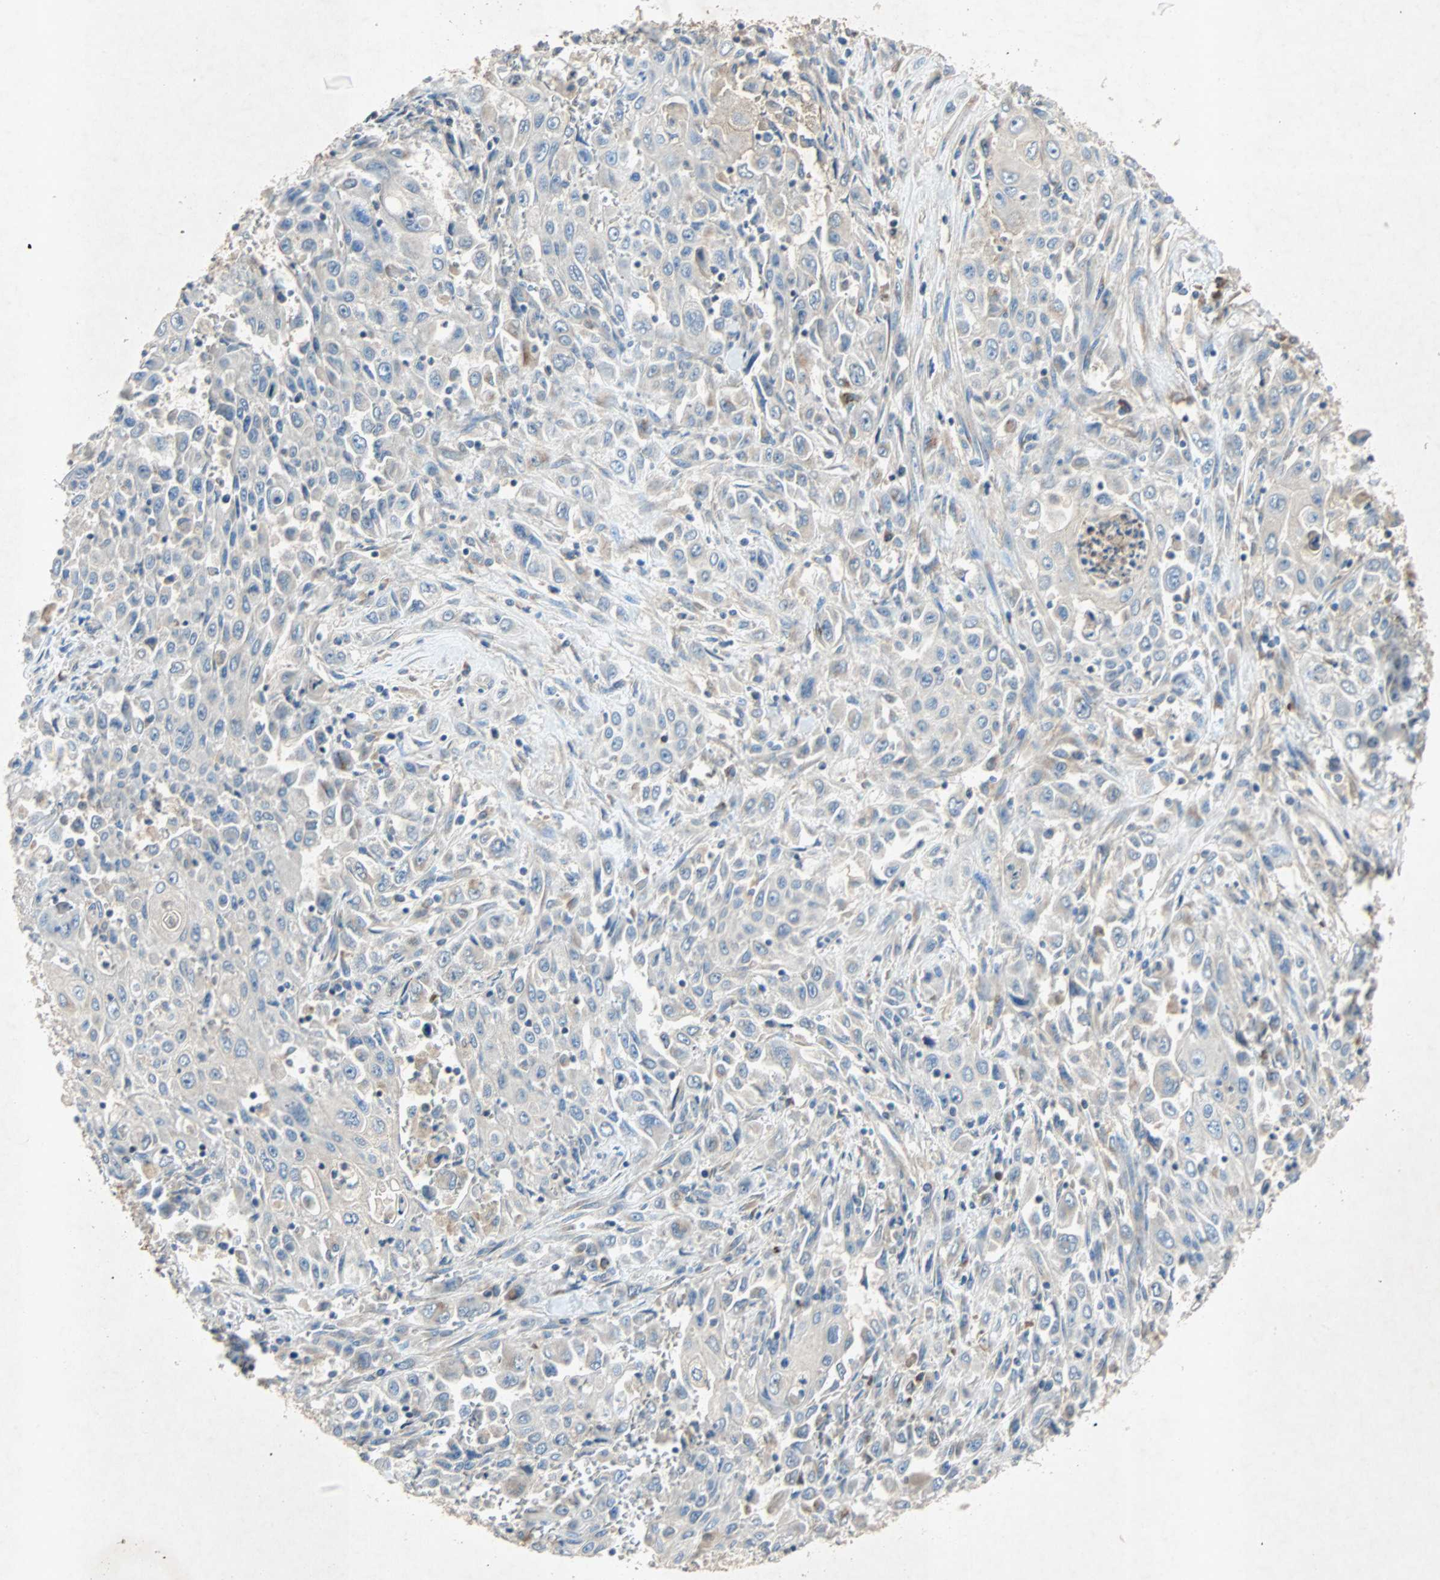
{"staining": {"intensity": "weak", "quantity": "25%-75%", "location": "cytoplasmic/membranous"}, "tissue": "pancreatic cancer", "cell_type": "Tumor cells", "image_type": "cancer", "snomed": [{"axis": "morphology", "description": "Adenocarcinoma, NOS"}, {"axis": "topography", "description": "Pancreas"}], "caption": "This image displays IHC staining of pancreatic cancer, with low weak cytoplasmic/membranous staining in about 25%-75% of tumor cells.", "gene": "XYLT1", "patient": {"sex": "male", "age": 70}}